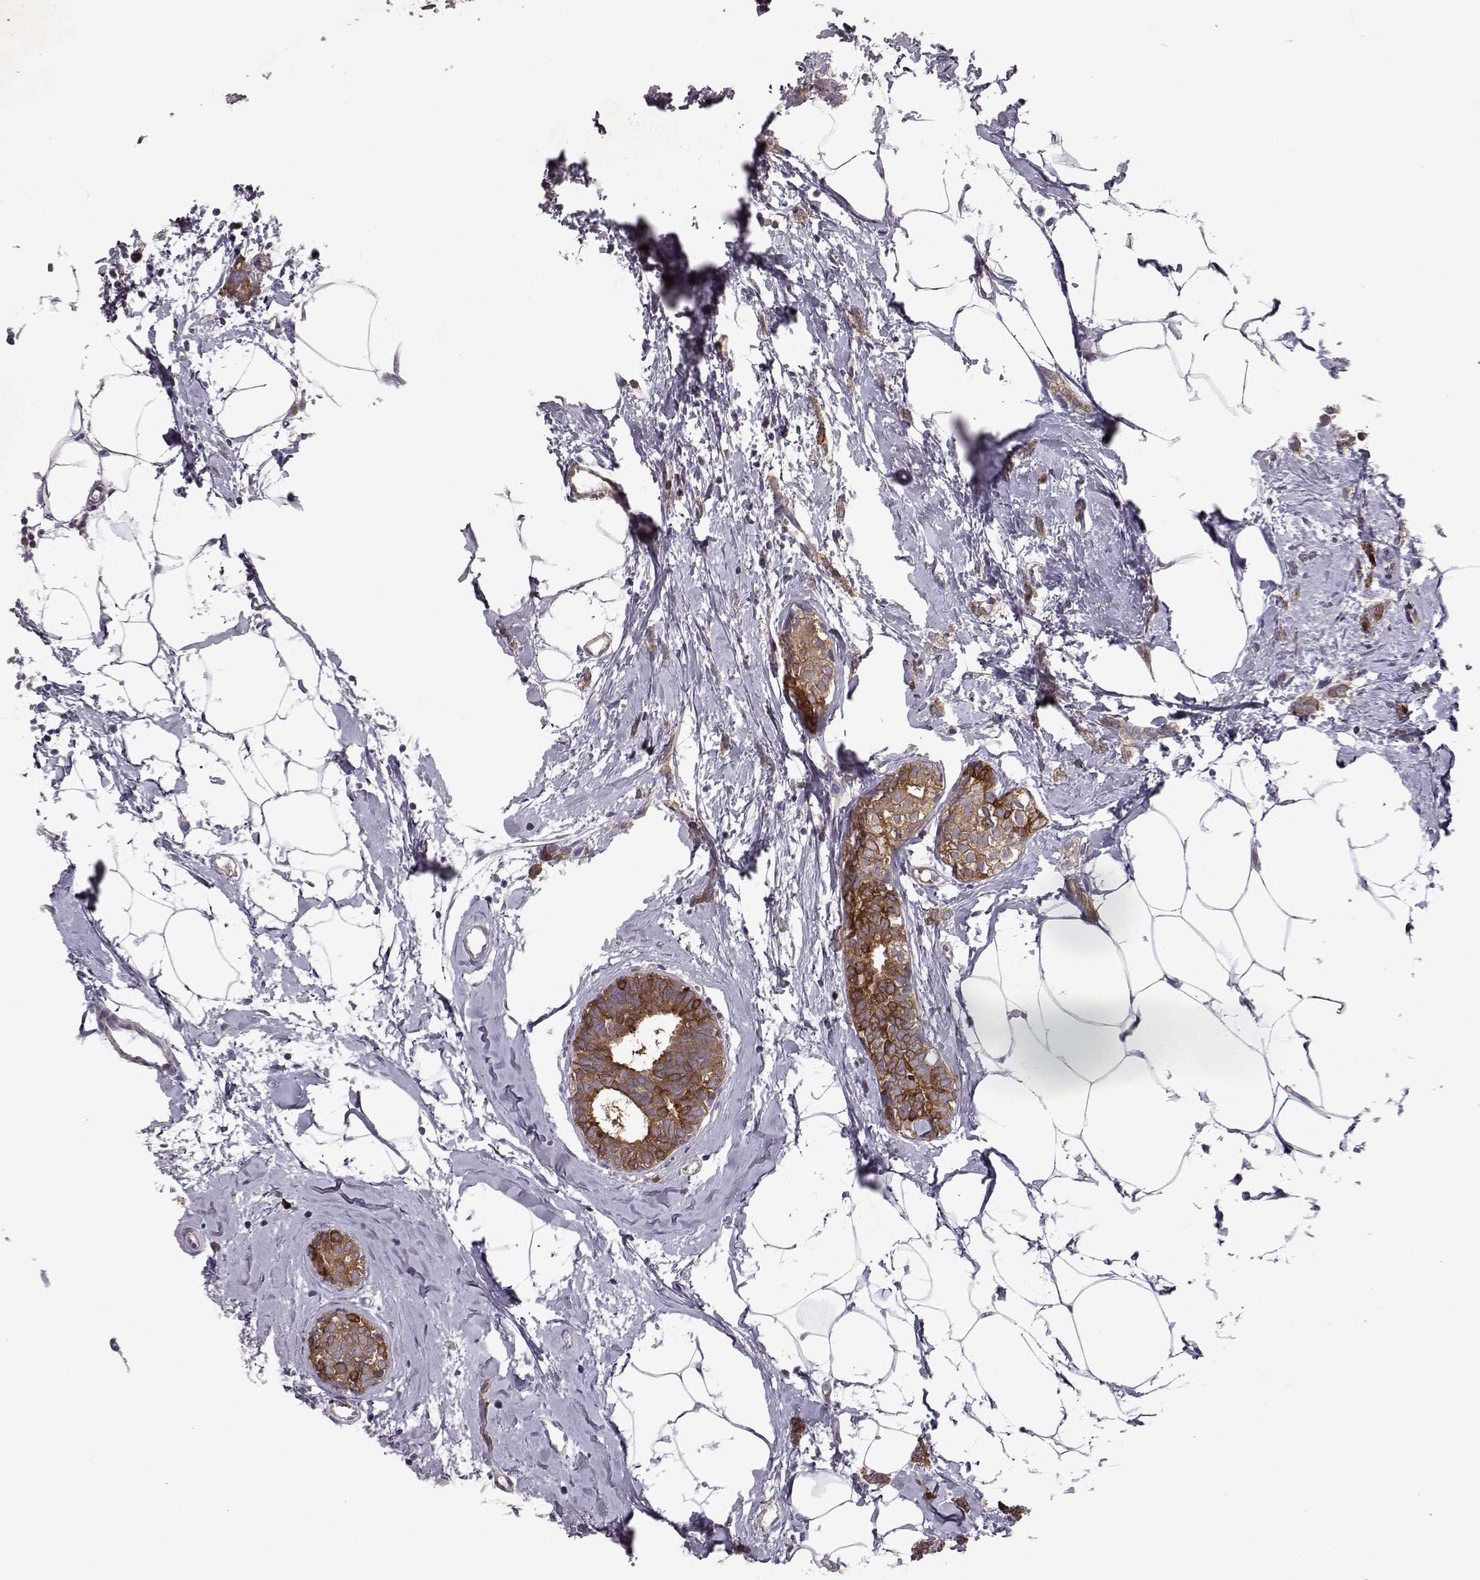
{"staining": {"intensity": "strong", "quantity": ">75%", "location": "cytoplasmic/membranous"}, "tissue": "breast cancer", "cell_type": "Tumor cells", "image_type": "cancer", "snomed": [{"axis": "morphology", "description": "Duct carcinoma"}, {"axis": "topography", "description": "Breast"}], "caption": "Protein analysis of intraductal carcinoma (breast) tissue reveals strong cytoplasmic/membranous staining in about >75% of tumor cells. Using DAB (brown) and hematoxylin (blue) stains, captured at high magnification using brightfield microscopy.", "gene": "RANBP1", "patient": {"sex": "female", "age": 40}}